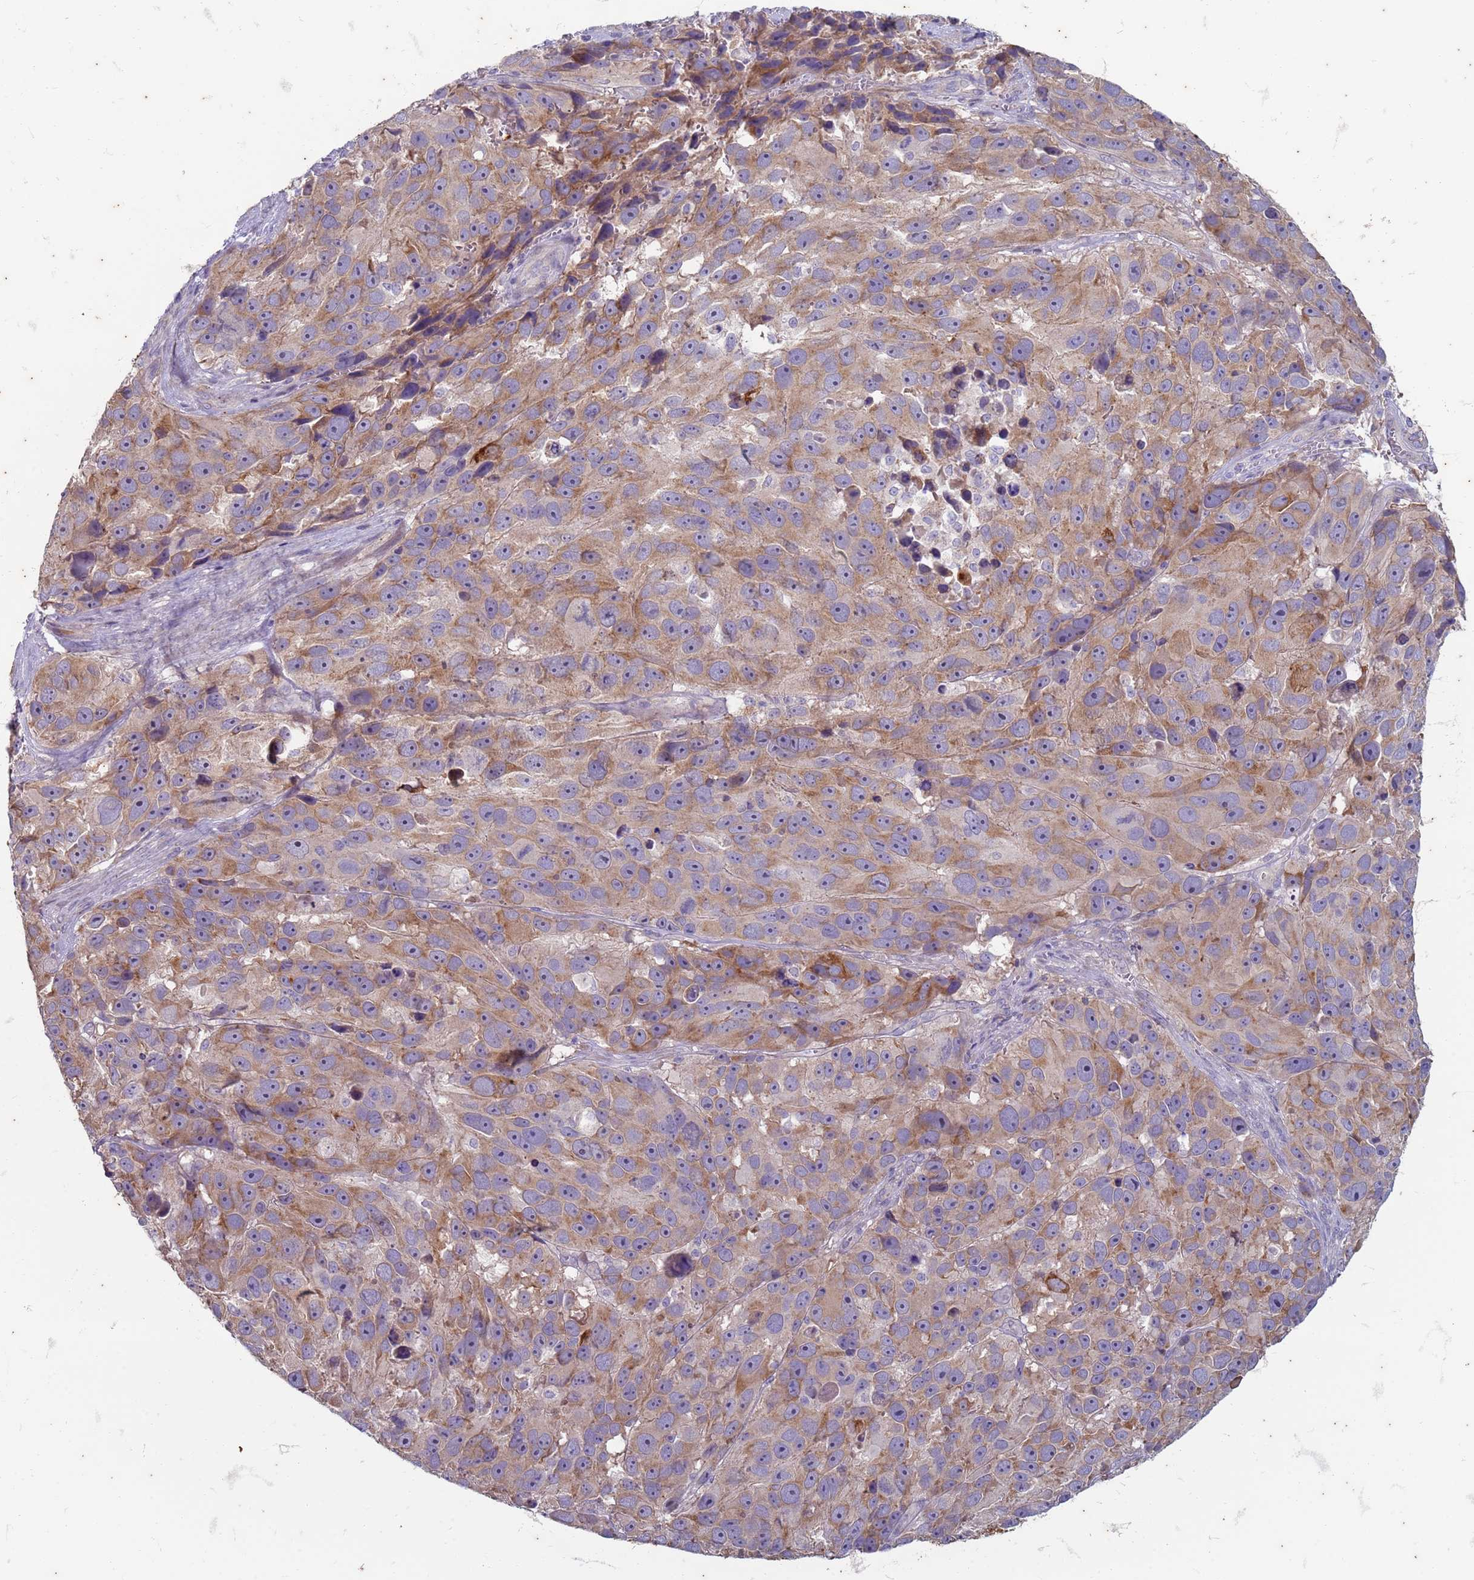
{"staining": {"intensity": "weak", "quantity": ">75%", "location": "cytoplasmic/membranous"}, "tissue": "melanoma", "cell_type": "Tumor cells", "image_type": "cancer", "snomed": [{"axis": "morphology", "description": "Malignant melanoma, NOS"}, {"axis": "topography", "description": "Skin"}], "caption": "IHC staining of melanoma, which demonstrates low levels of weak cytoplasmic/membranous positivity in approximately >75% of tumor cells indicating weak cytoplasmic/membranous protein expression. The staining was performed using DAB (3,3'-diaminobenzidine) (brown) for protein detection and nuclei were counterstained in hematoxylin (blue).", "gene": "SUCO", "patient": {"sex": "male", "age": 84}}